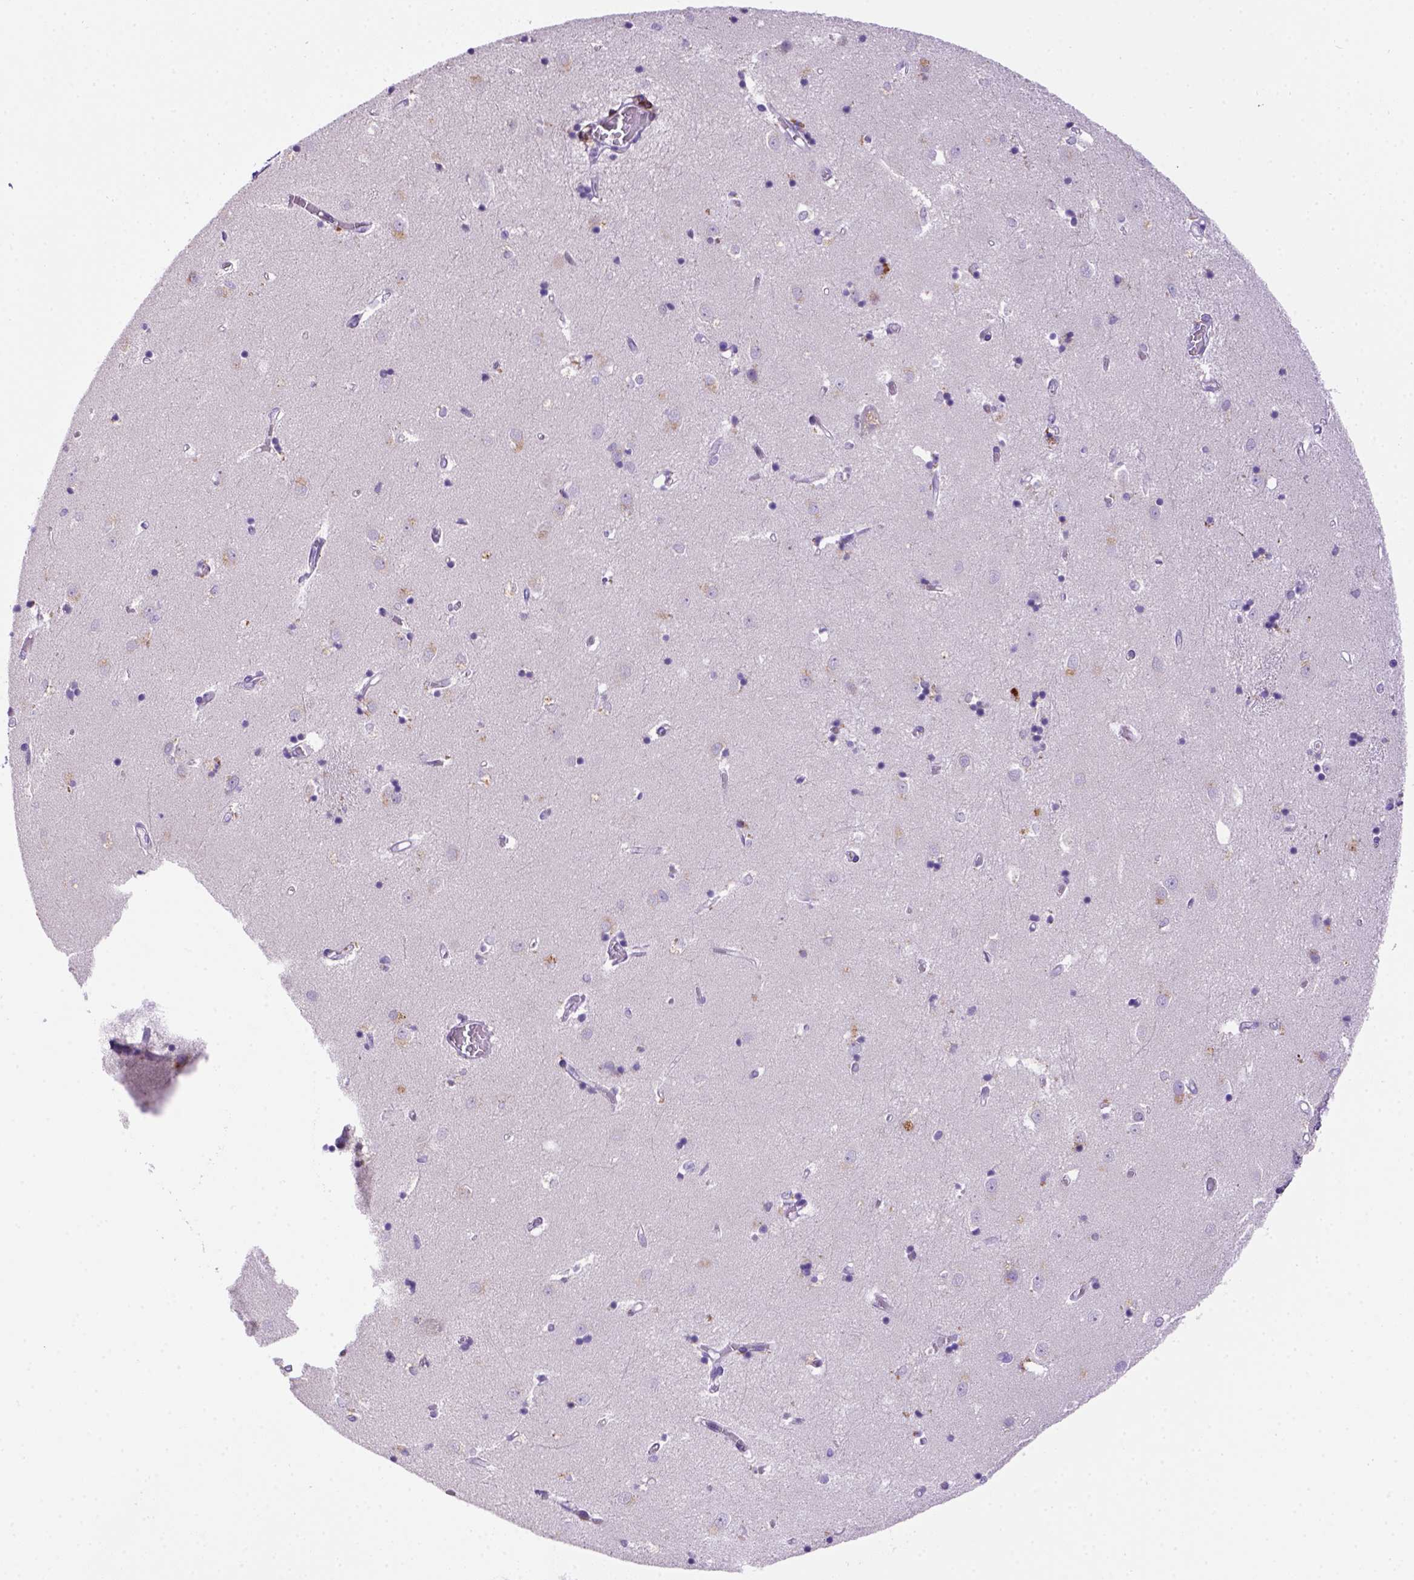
{"staining": {"intensity": "negative", "quantity": "none", "location": "none"}, "tissue": "caudate", "cell_type": "Glial cells", "image_type": "normal", "snomed": [{"axis": "morphology", "description": "Normal tissue, NOS"}, {"axis": "topography", "description": "Lateral ventricle wall"}], "caption": "Immunohistochemistry of unremarkable caudate exhibits no expression in glial cells. The staining is performed using DAB (3,3'-diaminobenzidine) brown chromogen with nuclei counter-stained in using hematoxylin.", "gene": "CD3E", "patient": {"sex": "male", "age": 54}}